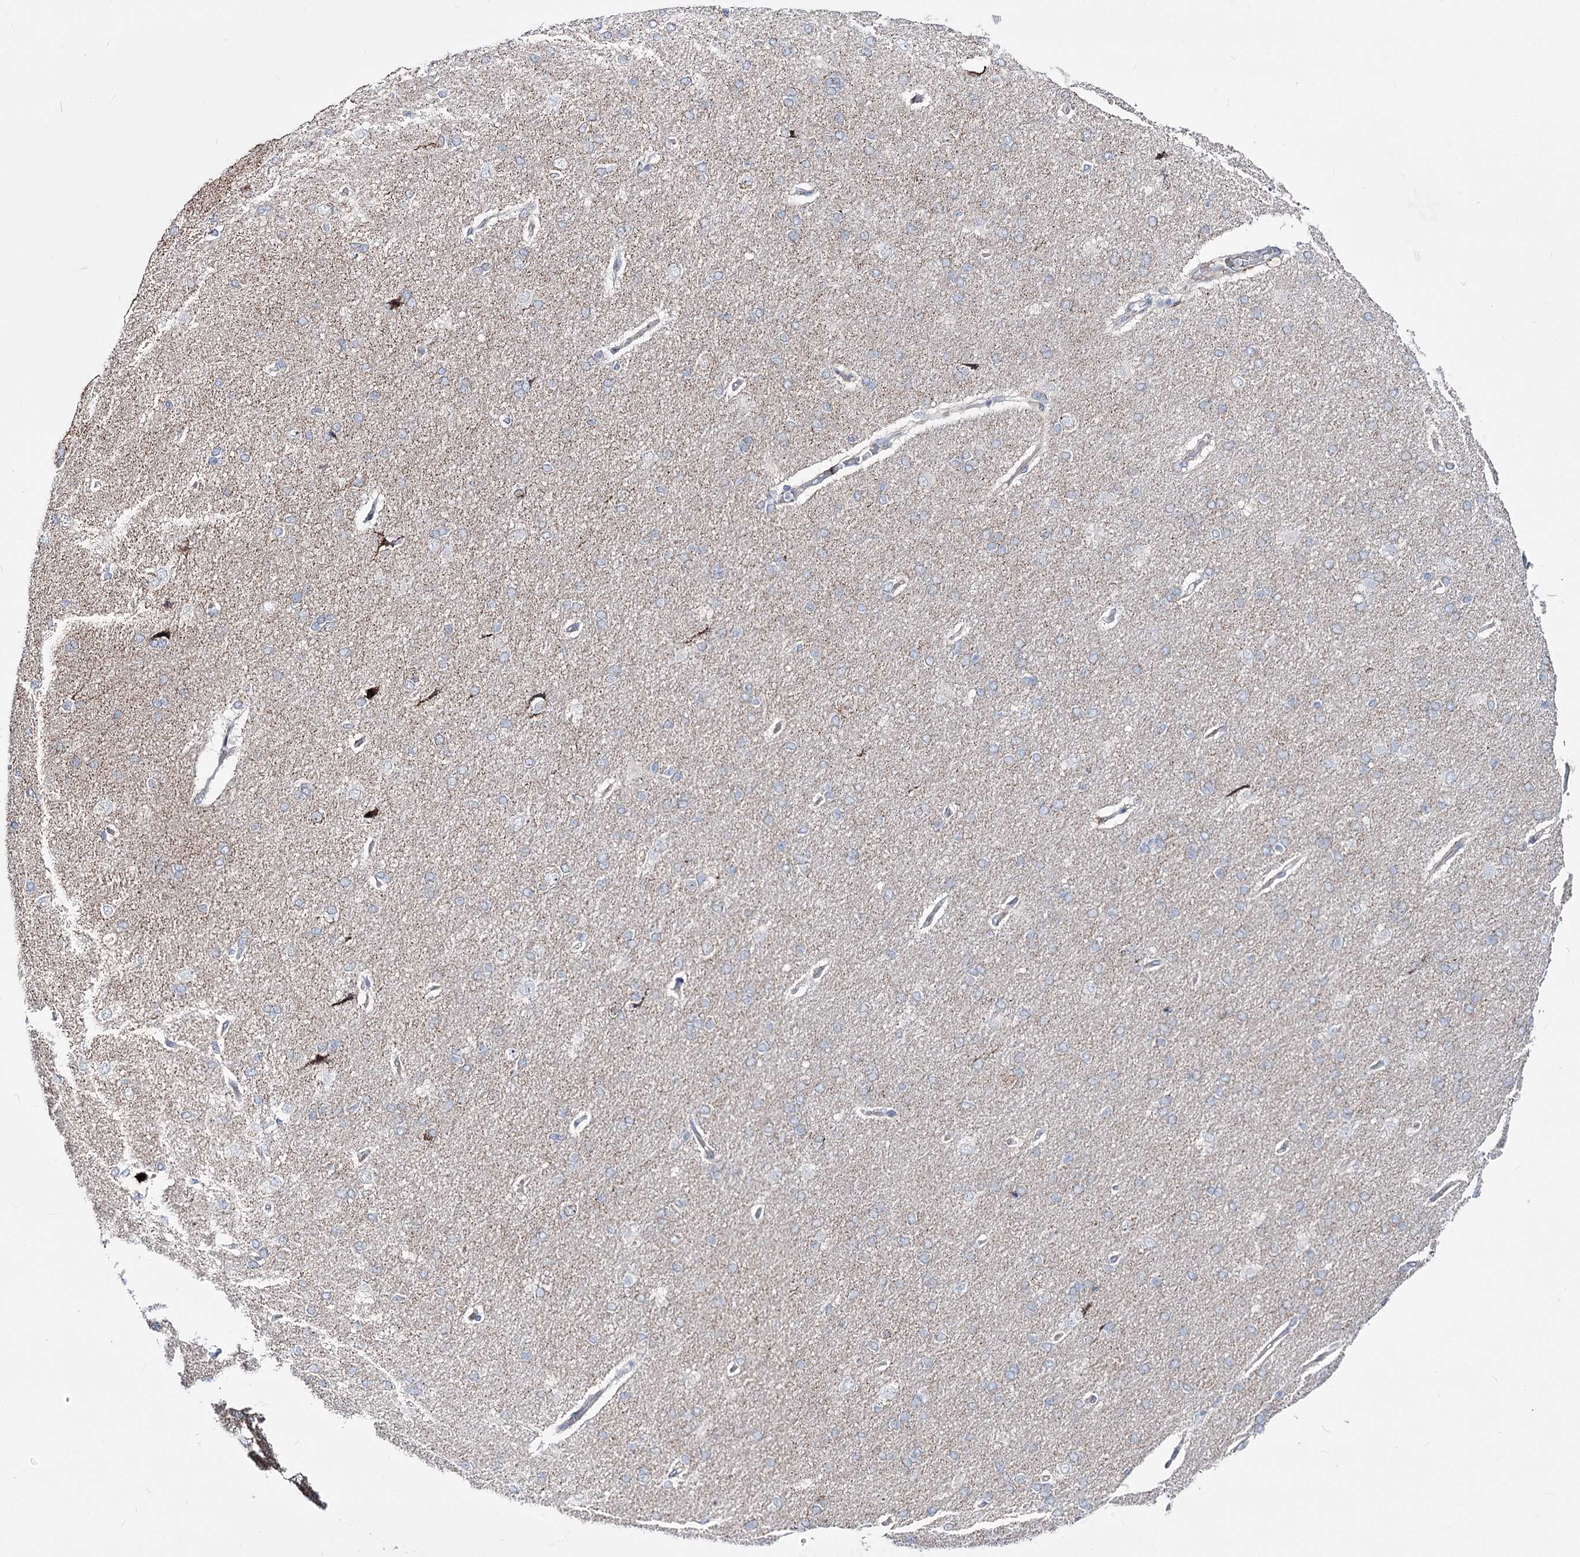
{"staining": {"intensity": "weak", "quantity": ">75%", "location": "cytoplasmic/membranous"}, "tissue": "cerebral cortex", "cell_type": "Endothelial cells", "image_type": "normal", "snomed": [{"axis": "morphology", "description": "Normal tissue, NOS"}, {"axis": "topography", "description": "Cerebral cortex"}], "caption": "Cerebral cortex stained with immunohistochemistry reveals weak cytoplasmic/membranous positivity in approximately >75% of endothelial cells.", "gene": "OSBPL5", "patient": {"sex": "male", "age": 62}}